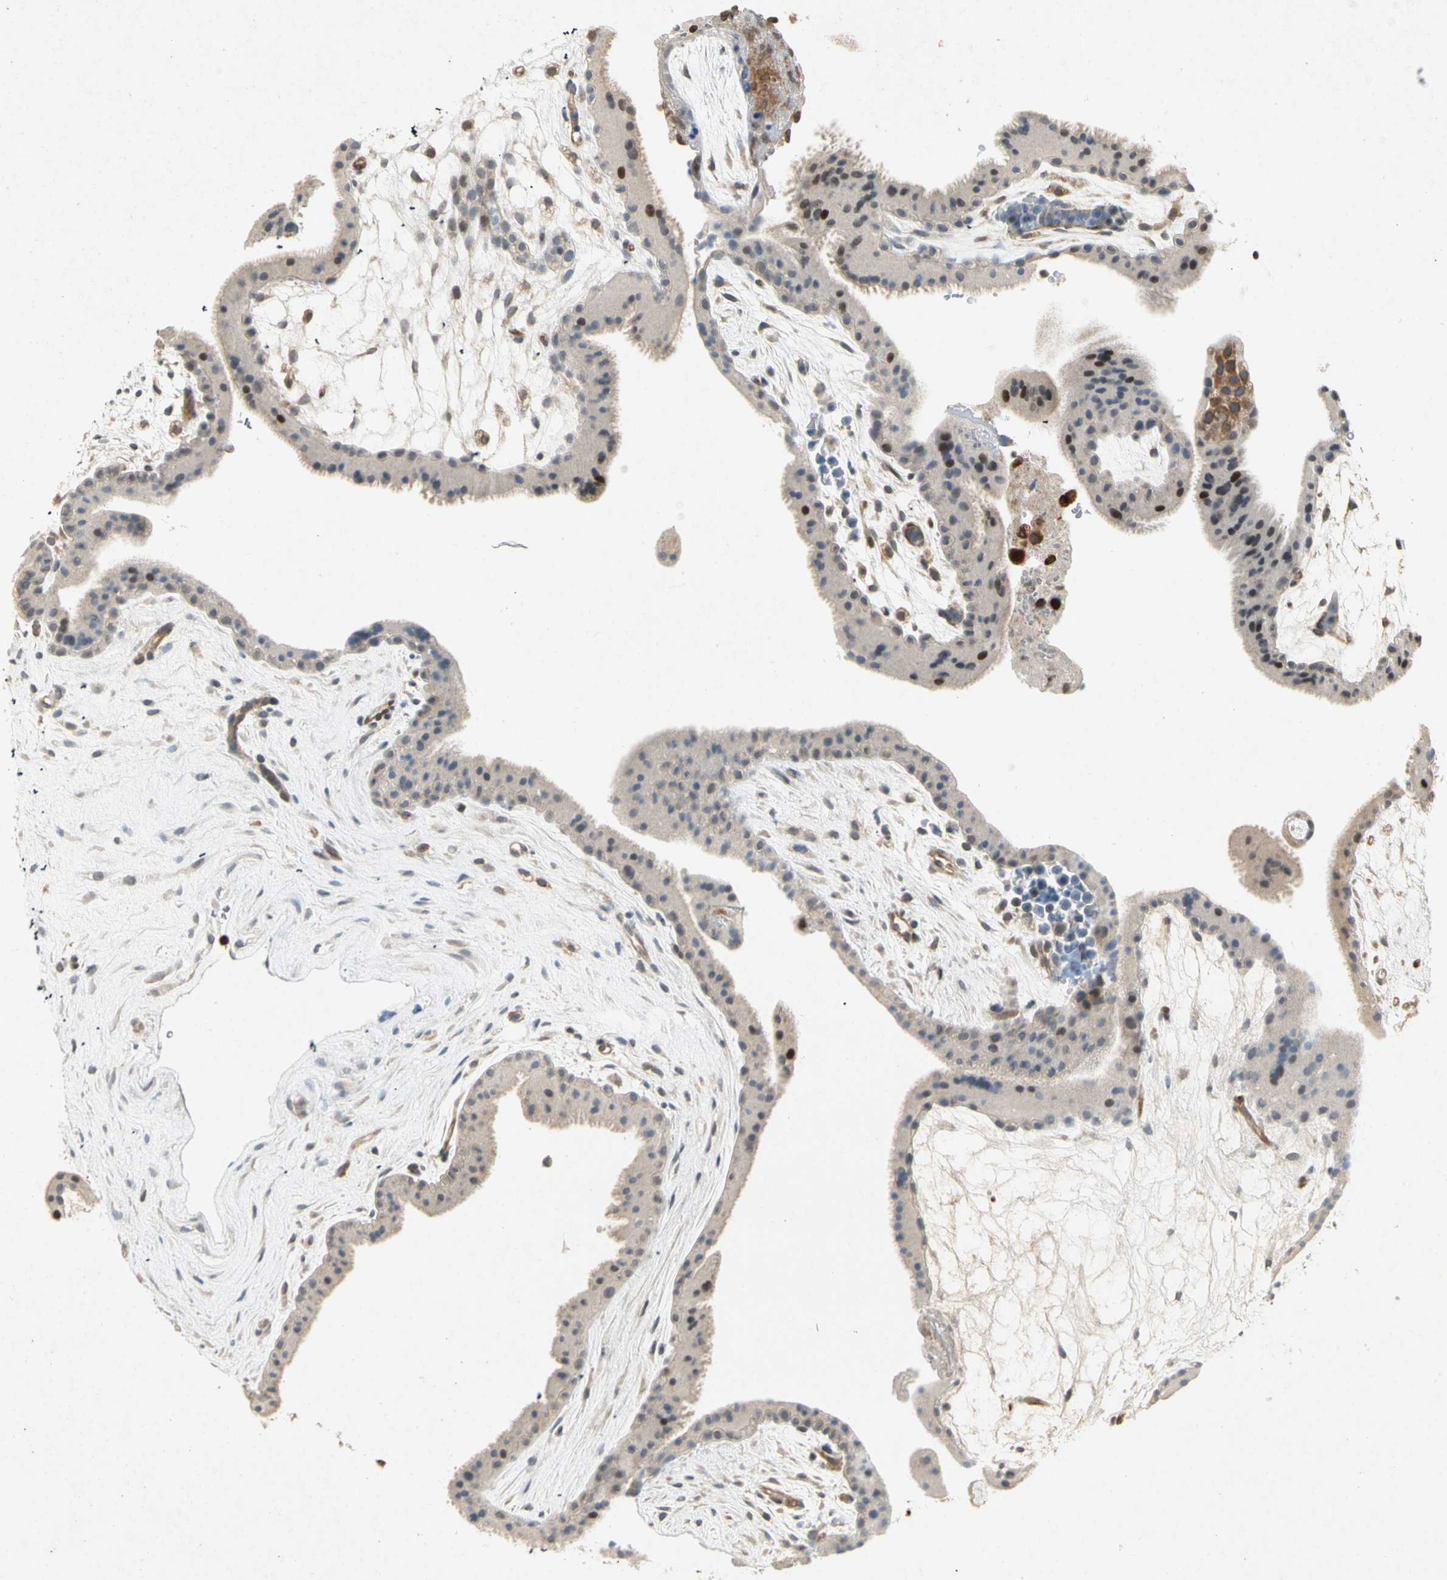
{"staining": {"intensity": "weak", "quantity": "25%-75%", "location": "cytoplasmic/membranous"}, "tissue": "placenta", "cell_type": "Trophoblastic cells", "image_type": "normal", "snomed": [{"axis": "morphology", "description": "Normal tissue, NOS"}, {"axis": "topography", "description": "Placenta"}], "caption": "A low amount of weak cytoplasmic/membranous staining is identified in about 25%-75% of trophoblastic cells in normal placenta.", "gene": "TAPBP", "patient": {"sex": "female", "age": 19}}